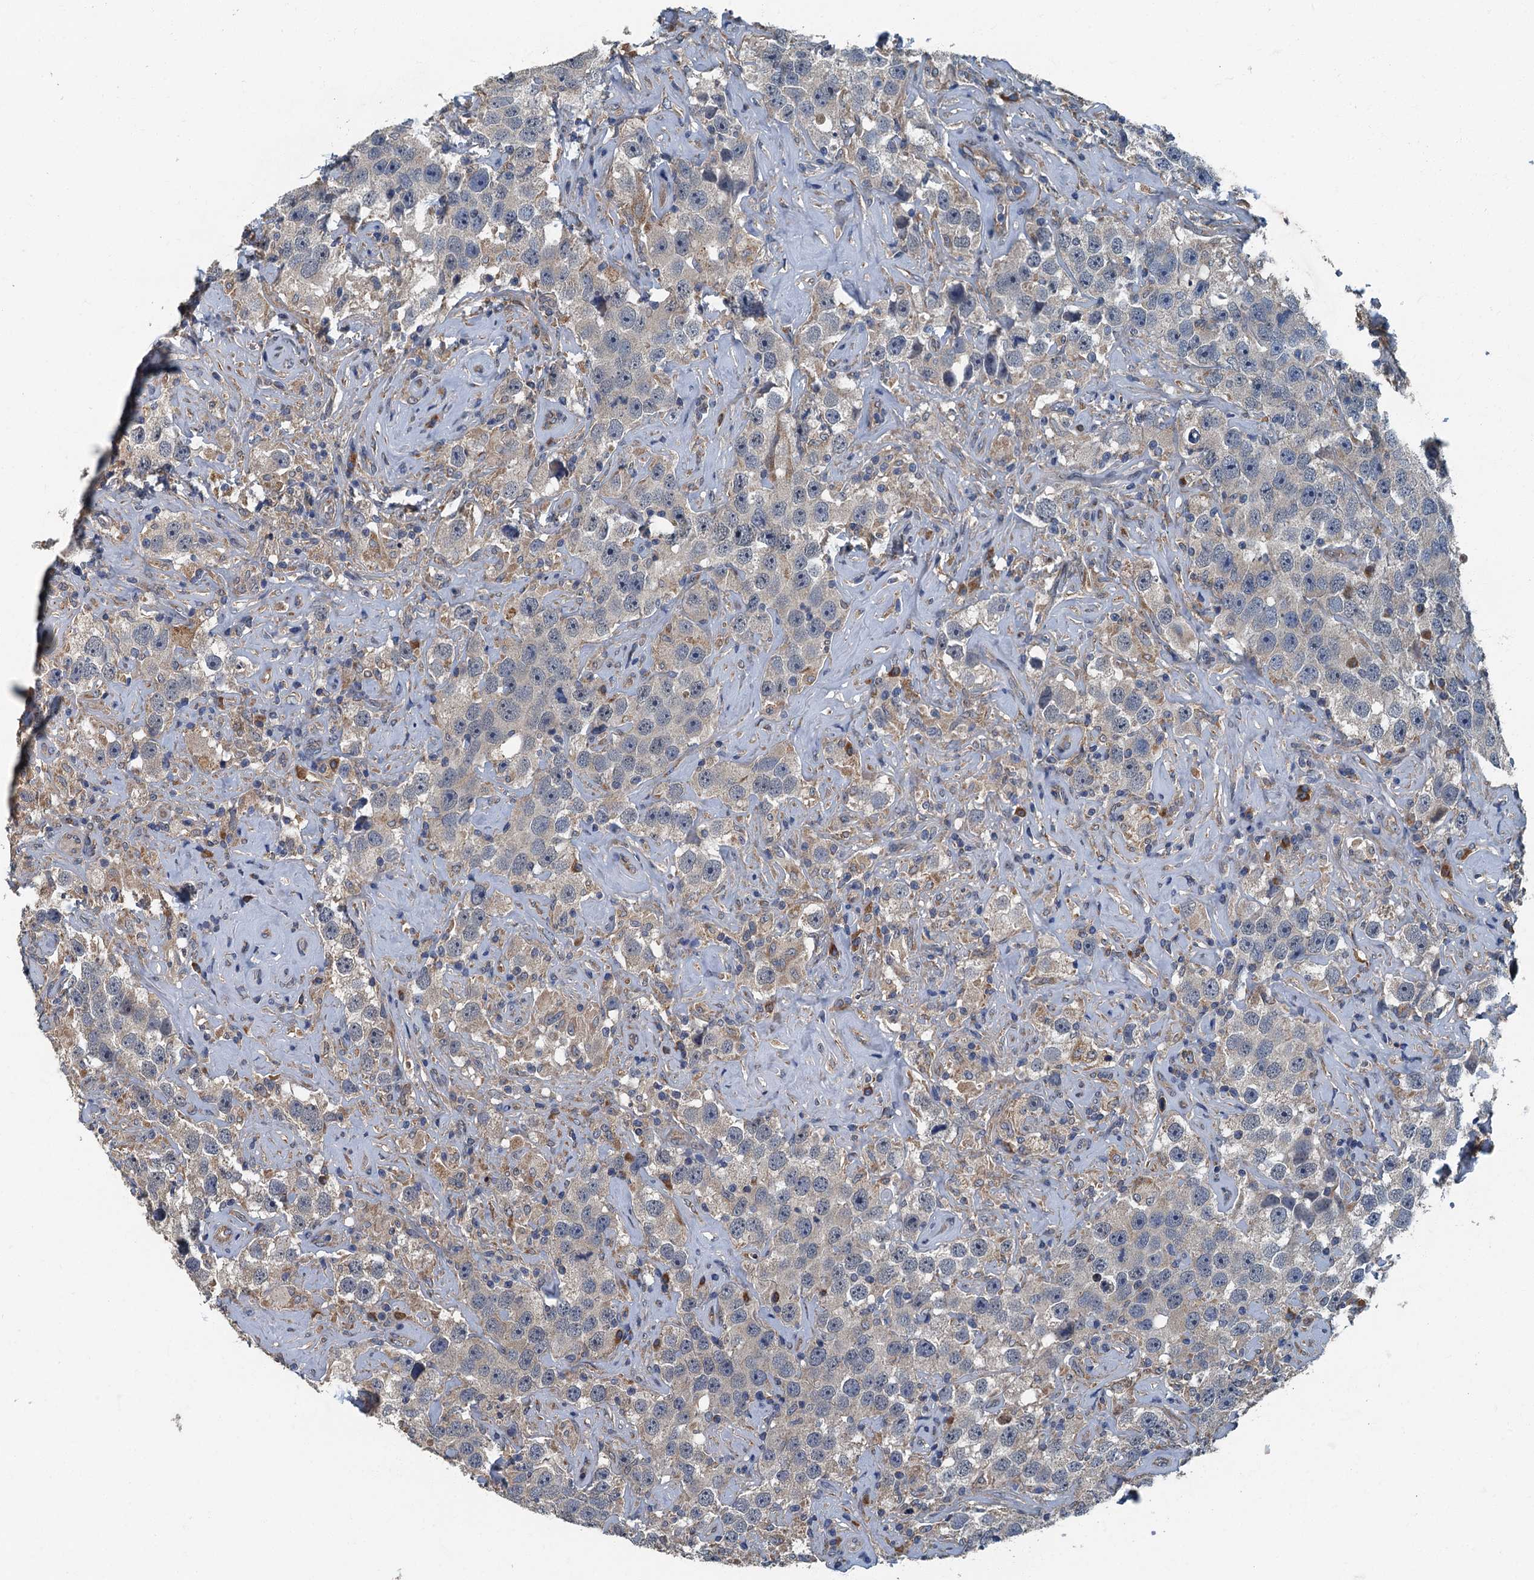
{"staining": {"intensity": "negative", "quantity": "none", "location": "none"}, "tissue": "testis cancer", "cell_type": "Tumor cells", "image_type": "cancer", "snomed": [{"axis": "morphology", "description": "Seminoma, NOS"}, {"axis": "topography", "description": "Testis"}], "caption": "Immunohistochemical staining of human testis cancer shows no significant expression in tumor cells.", "gene": "DDX49", "patient": {"sex": "male", "age": 49}}